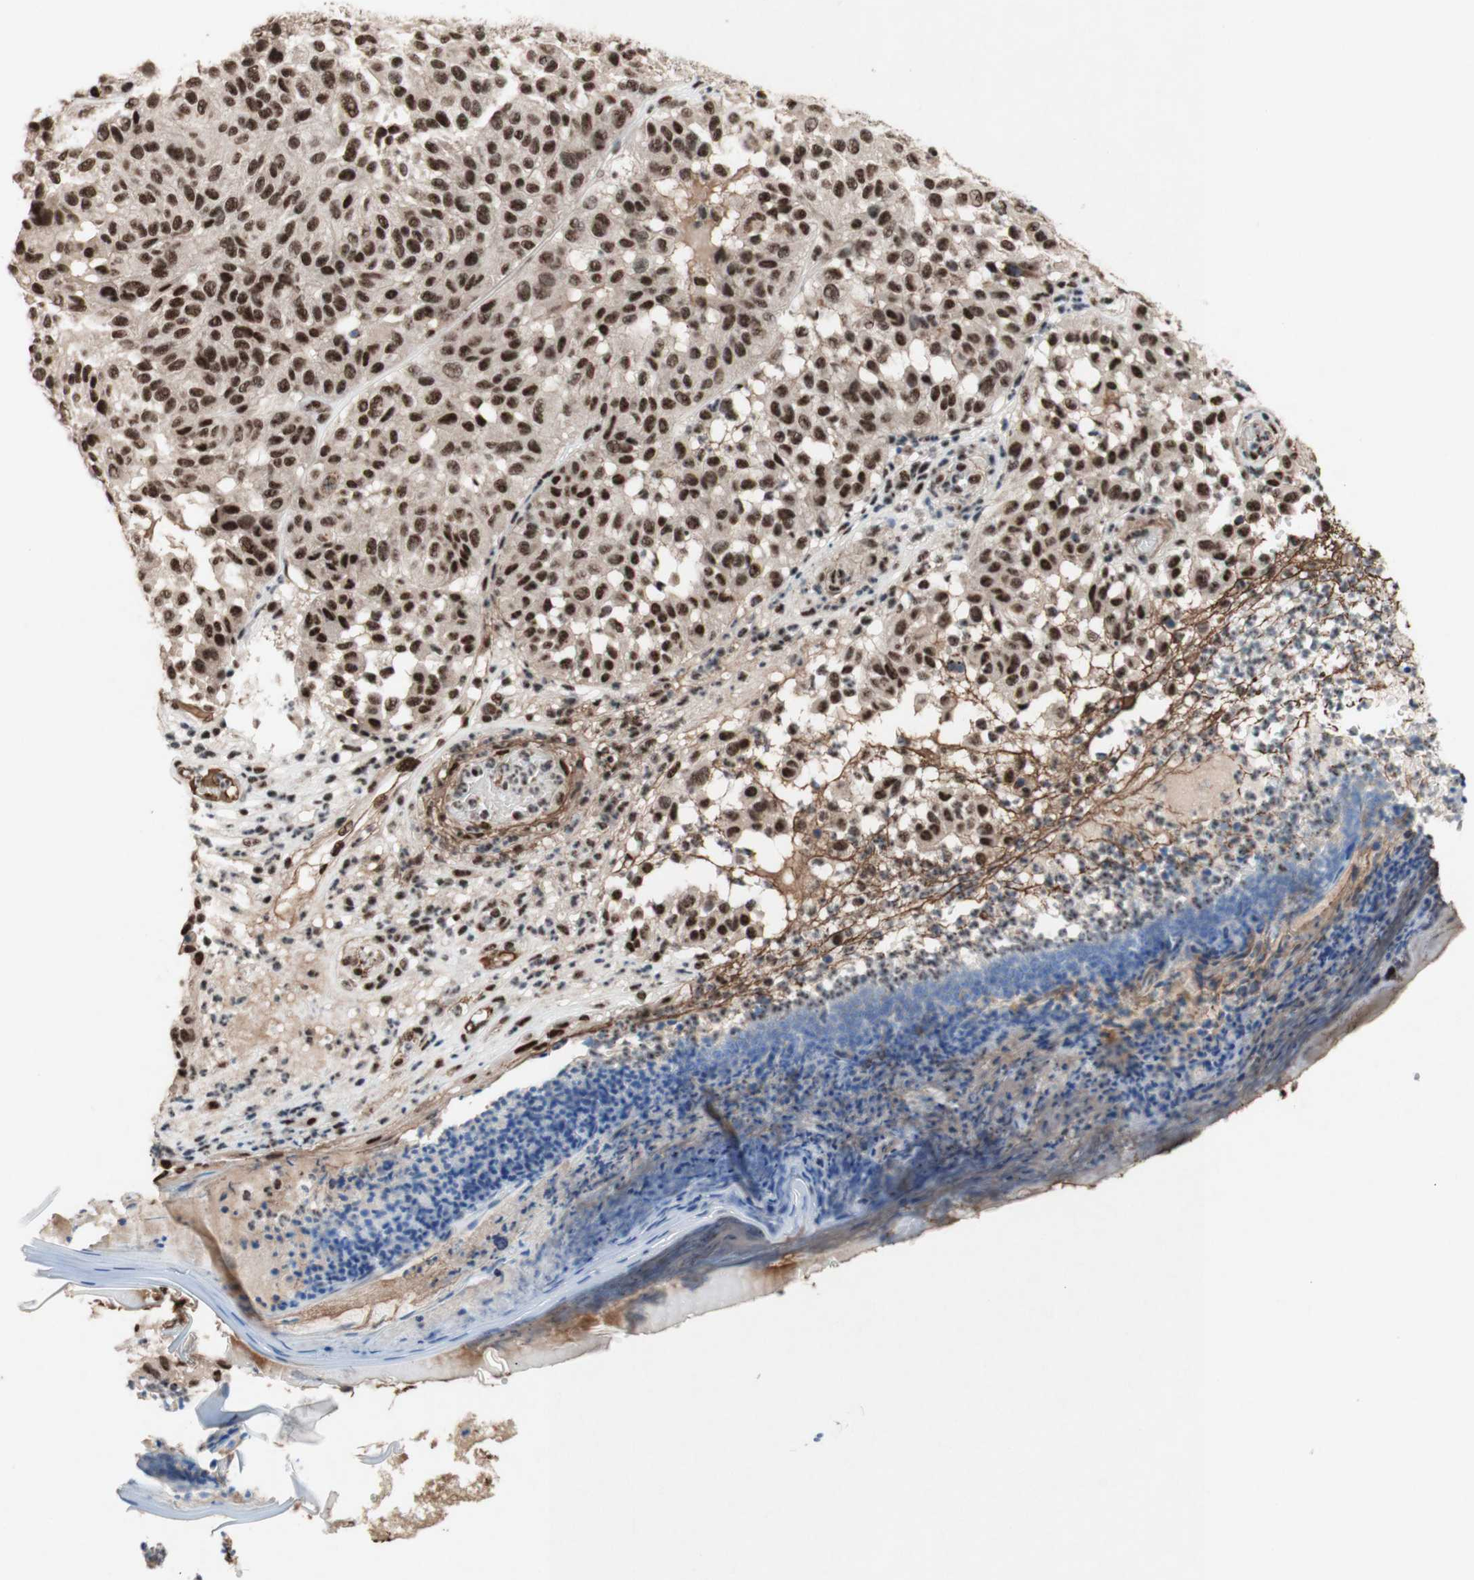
{"staining": {"intensity": "strong", "quantity": ">75%", "location": "nuclear"}, "tissue": "melanoma", "cell_type": "Tumor cells", "image_type": "cancer", "snomed": [{"axis": "morphology", "description": "Malignant melanoma, NOS"}, {"axis": "topography", "description": "Skin"}], "caption": "A photomicrograph of human malignant melanoma stained for a protein exhibits strong nuclear brown staining in tumor cells. (Stains: DAB in brown, nuclei in blue, Microscopy: brightfield microscopy at high magnification).", "gene": "TLE1", "patient": {"sex": "female", "age": 46}}